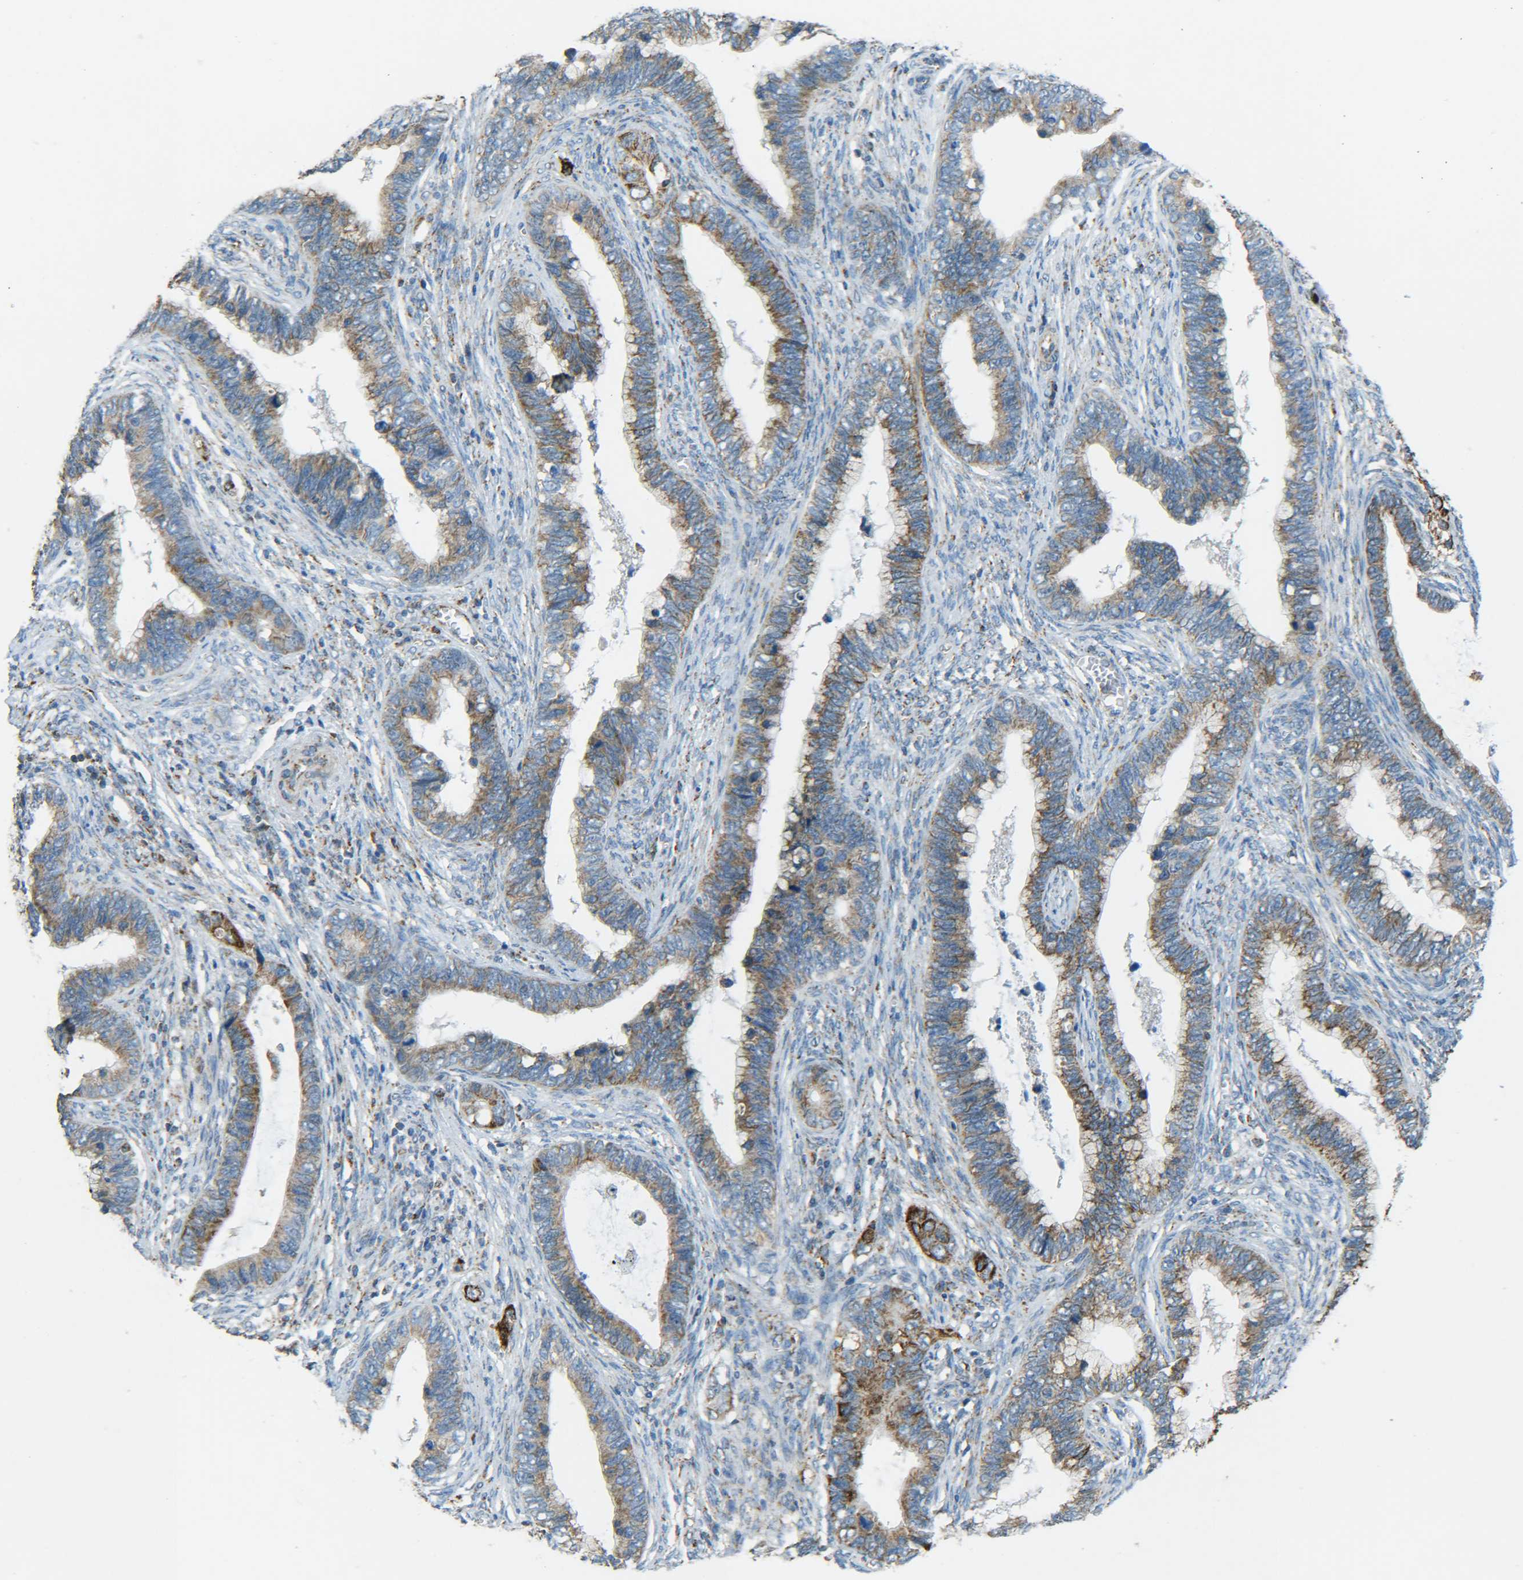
{"staining": {"intensity": "moderate", "quantity": ">75%", "location": "cytoplasmic/membranous"}, "tissue": "cervical cancer", "cell_type": "Tumor cells", "image_type": "cancer", "snomed": [{"axis": "morphology", "description": "Adenocarcinoma, NOS"}, {"axis": "topography", "description": "Cervix"}], "caption": "Tumor cells reveal moderate cytoplasmic/membranous expression in approximately >75% of cells in adenocarcinoma (cervical).", "gene": "CYB5R1", "patient": {"sex": "female", "age": 44}}